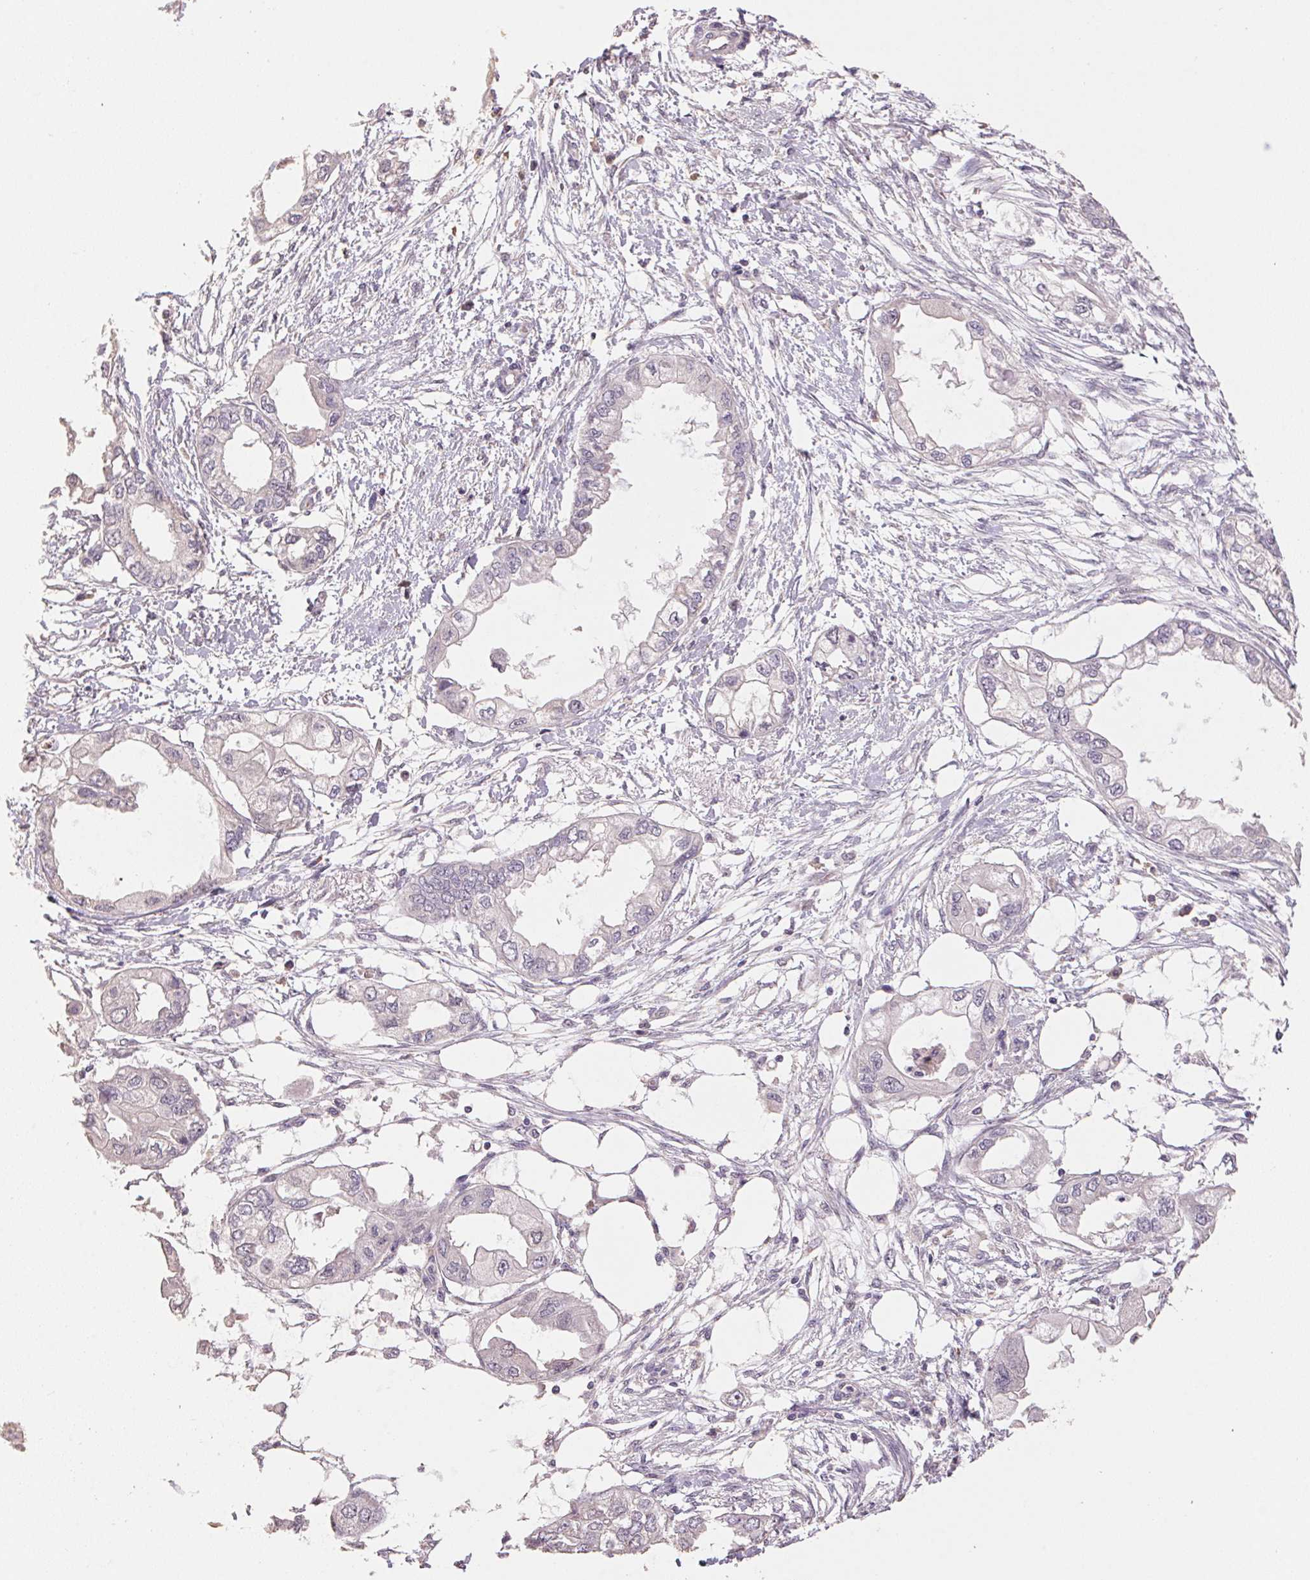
{"staining": {"intensity": "negative", "quantity": "none", "location": "none"}, "tissue": "endometrial cancer", "cell_type": "Tumor cells", "image_type": "cancer", "snomed": [{"axis": "morphology", "description": "Adenocarcinoma, NOS"}, {"axis": "morphology", "description": "Adenocarcinoma, metastatic, NOS"}, {"axis": "topography", "description": "Adipose tissue"}, {"axis": "topography", "description": "Endometrium"}], "caption": "Immunohistochemistry (IHC) photomicrograph of neoplastic tissue: human adenocarcinoma (endometrial) stained with DAB (3,3'-diaminobenzidine) reveals no significant protein expression in tumor cells.", "gene": "CENPF", "patient": {"sex": "female", "age": 67}}